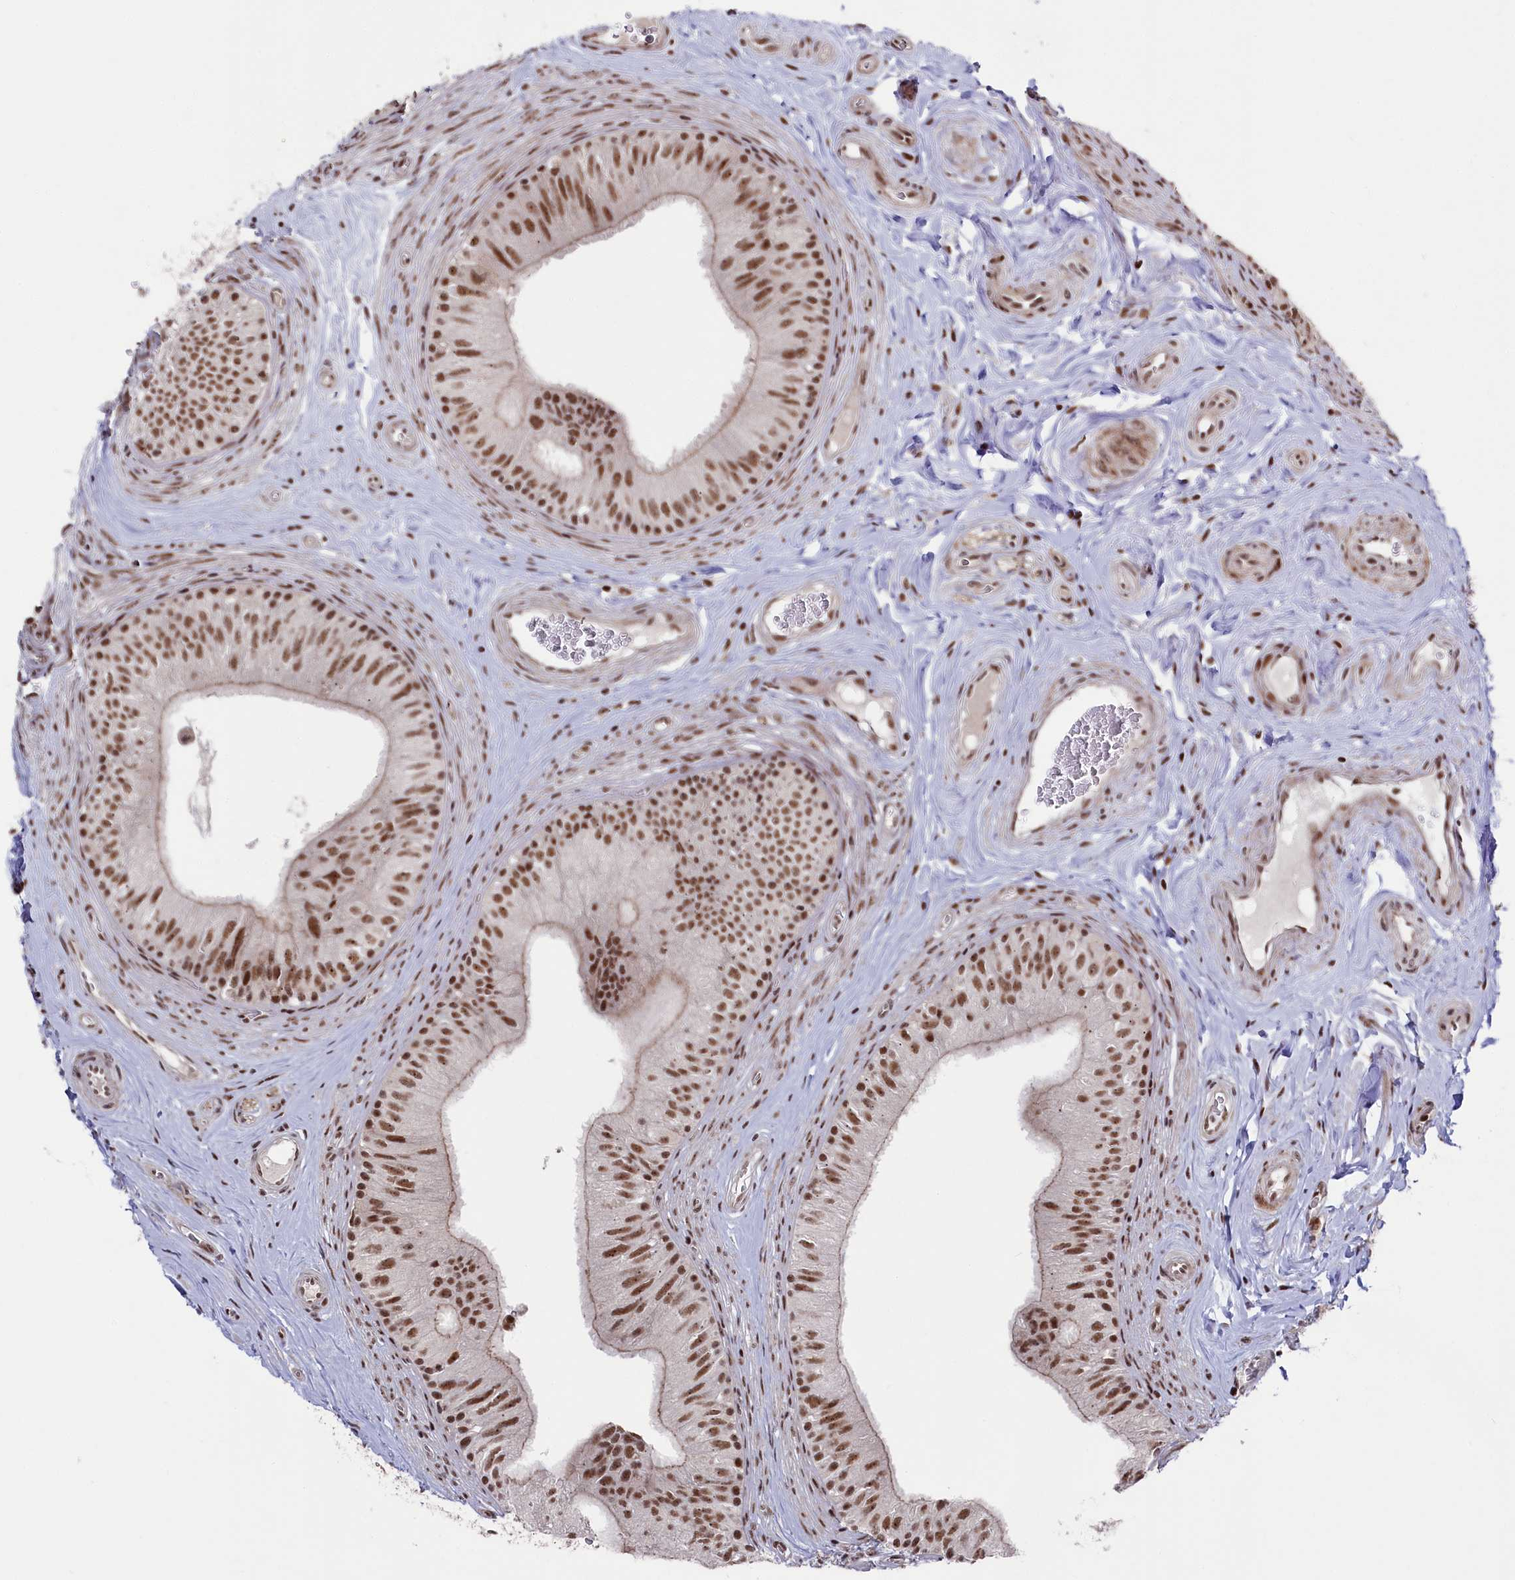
{"staining": {"intensity": "moderate", "quantity": ">75%", "location": "nuclear"}, "tissue": "epididymis", "cell_type": "Glandular cells", "image_type": "normal", "snomed": [{"axis": "morphology", "description": "Normal tissue, NOS"}, {"axis": "topography", "description": "Epididymis"}], "caption": "Immunohistochemical staining of normal human epididymis shows >75% levels of moderate nuclear protein expression in about >75% of glandular cells.", "gene": "POLR2H", "patient": {"sex": "male", "age": 46}}